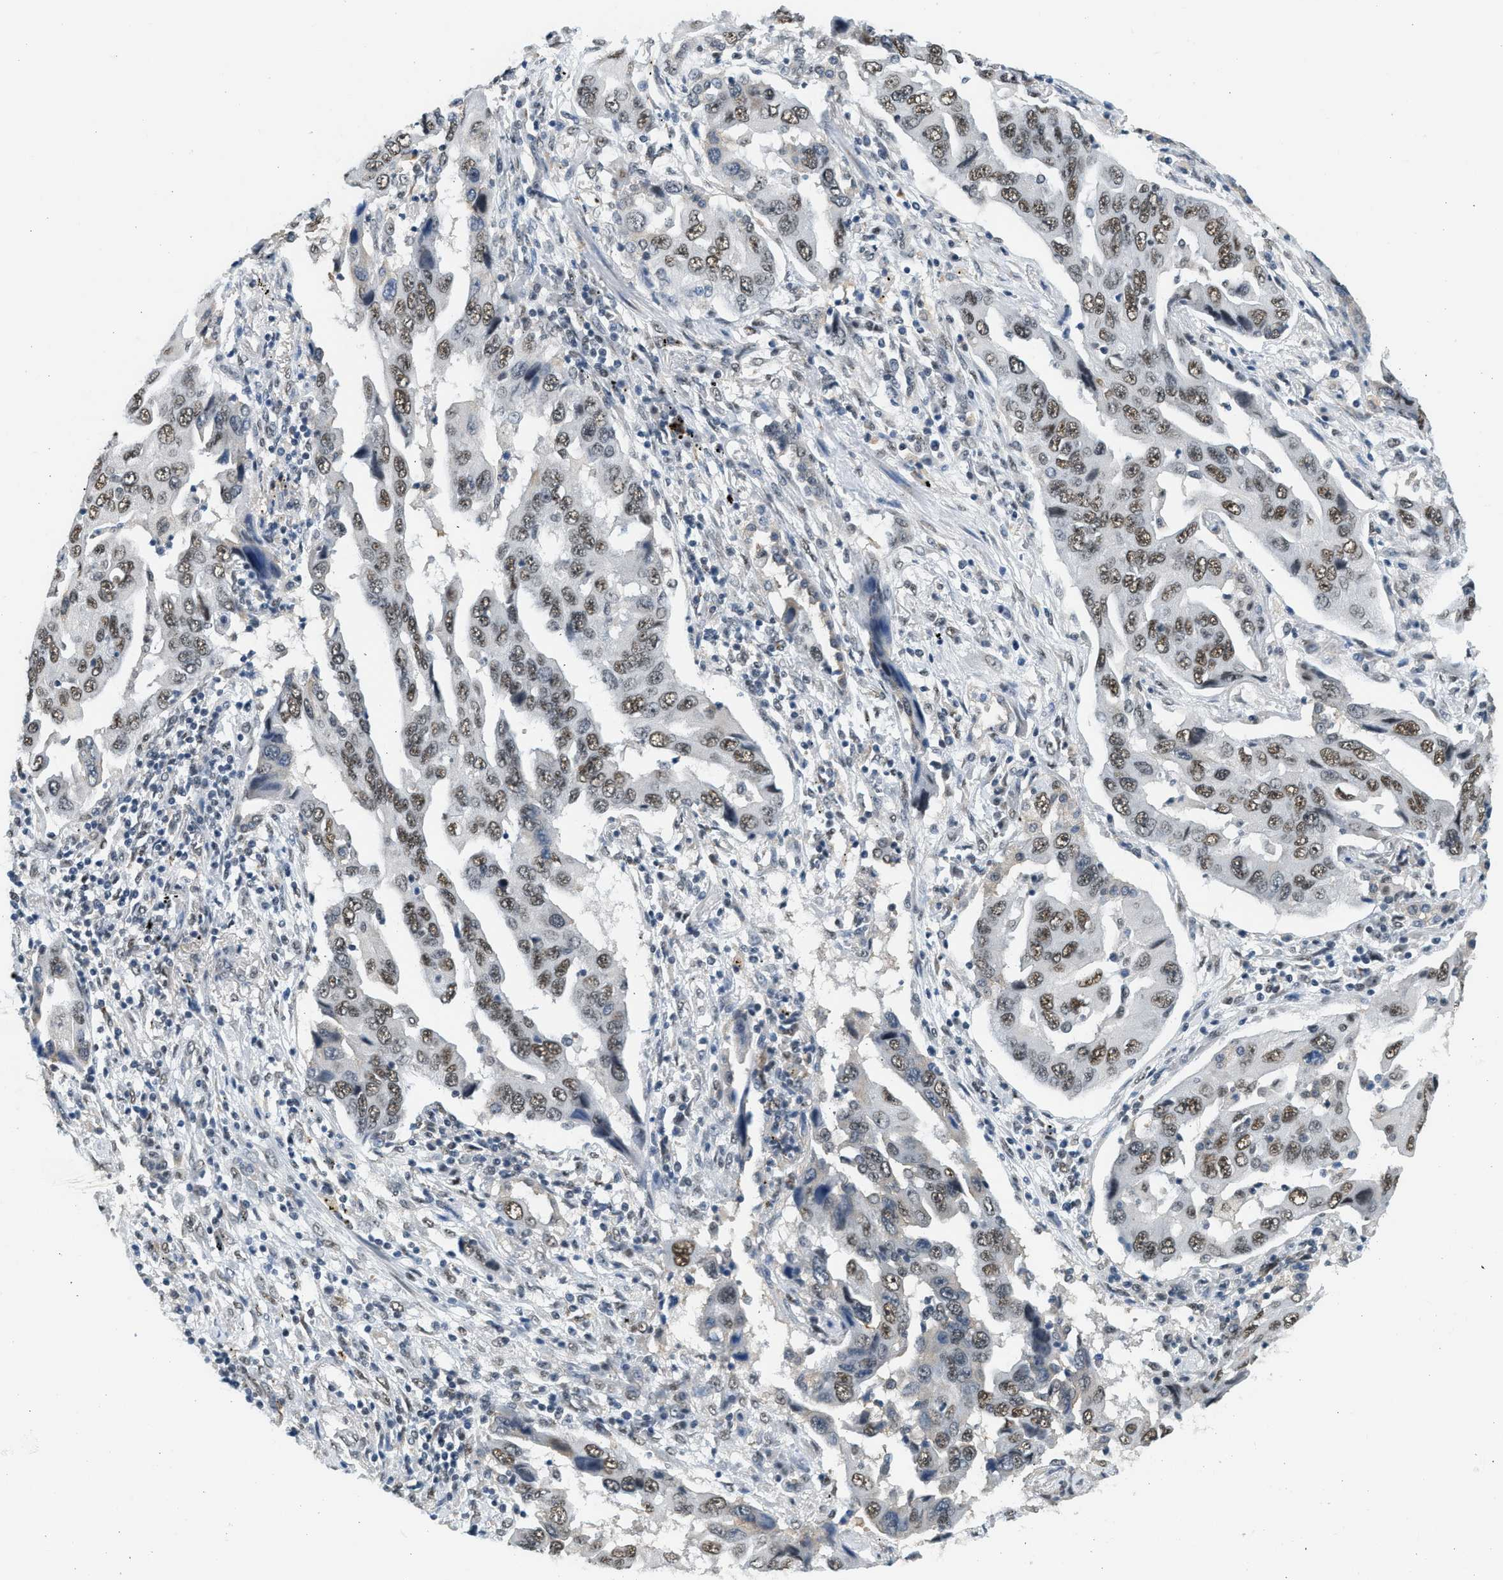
{"staining": {"intensity": "moderate", "quantity": ">75%", "location": "nuclear"}, "tissue": "lung cancer", "cell_type": "Tumor cells", "image_type": "cancer", "snomed": [{"axis": "morphology", "description": "Adenocarcinoma, NOS"}, {"axis": "topography", "description": "Lung"}], "caption": "A medium amount of moderate nuclear expression is appreciated in about >75% of tumor cells in lung adenocarcinoma tissue.", "gene": "HIPK1", "patient": {"sex": "female", "age": 65}}